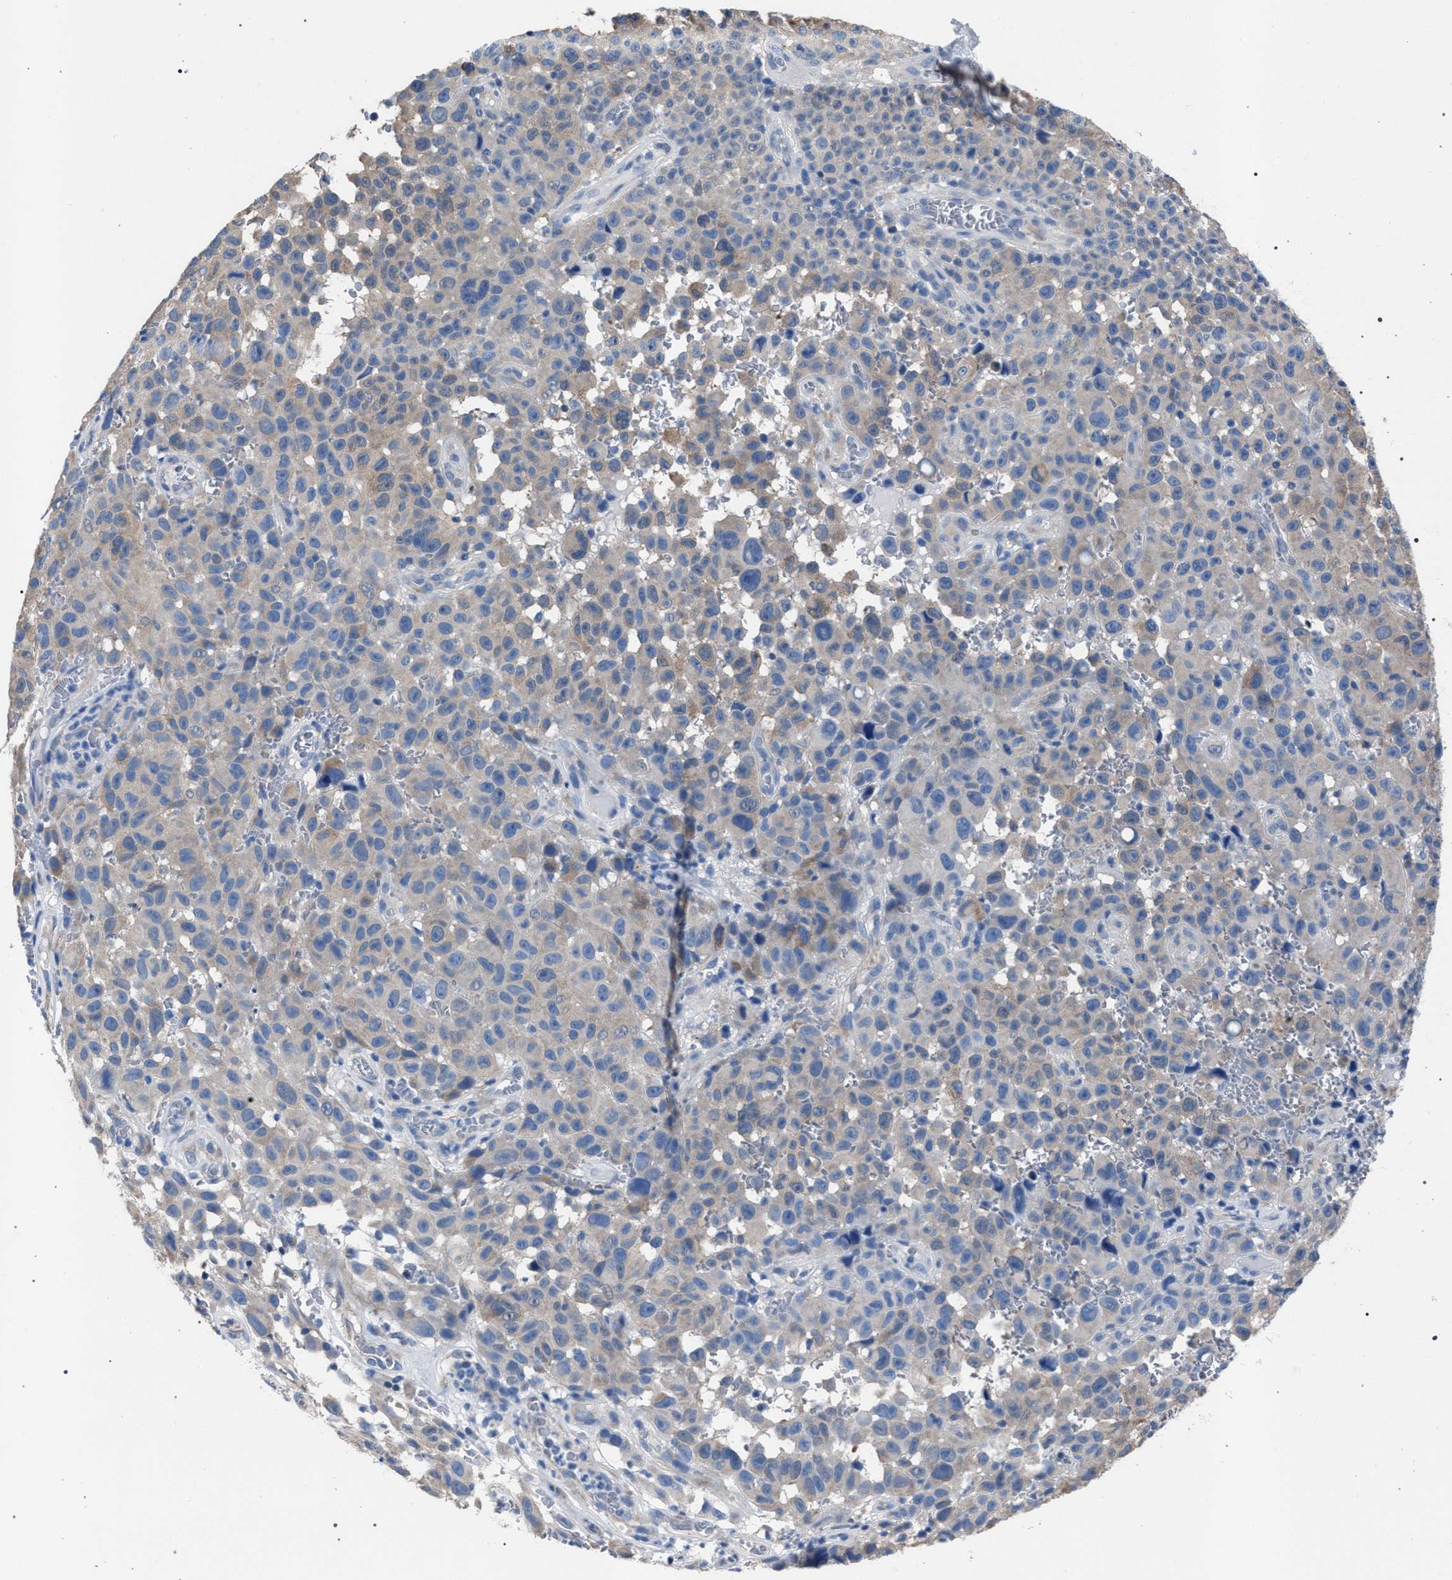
{"staining": {"intensity": "negative", "quantity": "none", "location": "none"}, "tissue": "melanoma", "cell_type": "Tumor cells", "image_type": "cancer", "snomed": [{"axis": "morphology", "description": "Malignant melanoma, NOS"}, {"axis": "topography", "description": "Skin"}], "caption": "Melanoma was stained to show a protein in brown. There is no significant expression in tumor cells.", "gene": "CRYZ", "patient": {"sex": "female", "age": 82}}